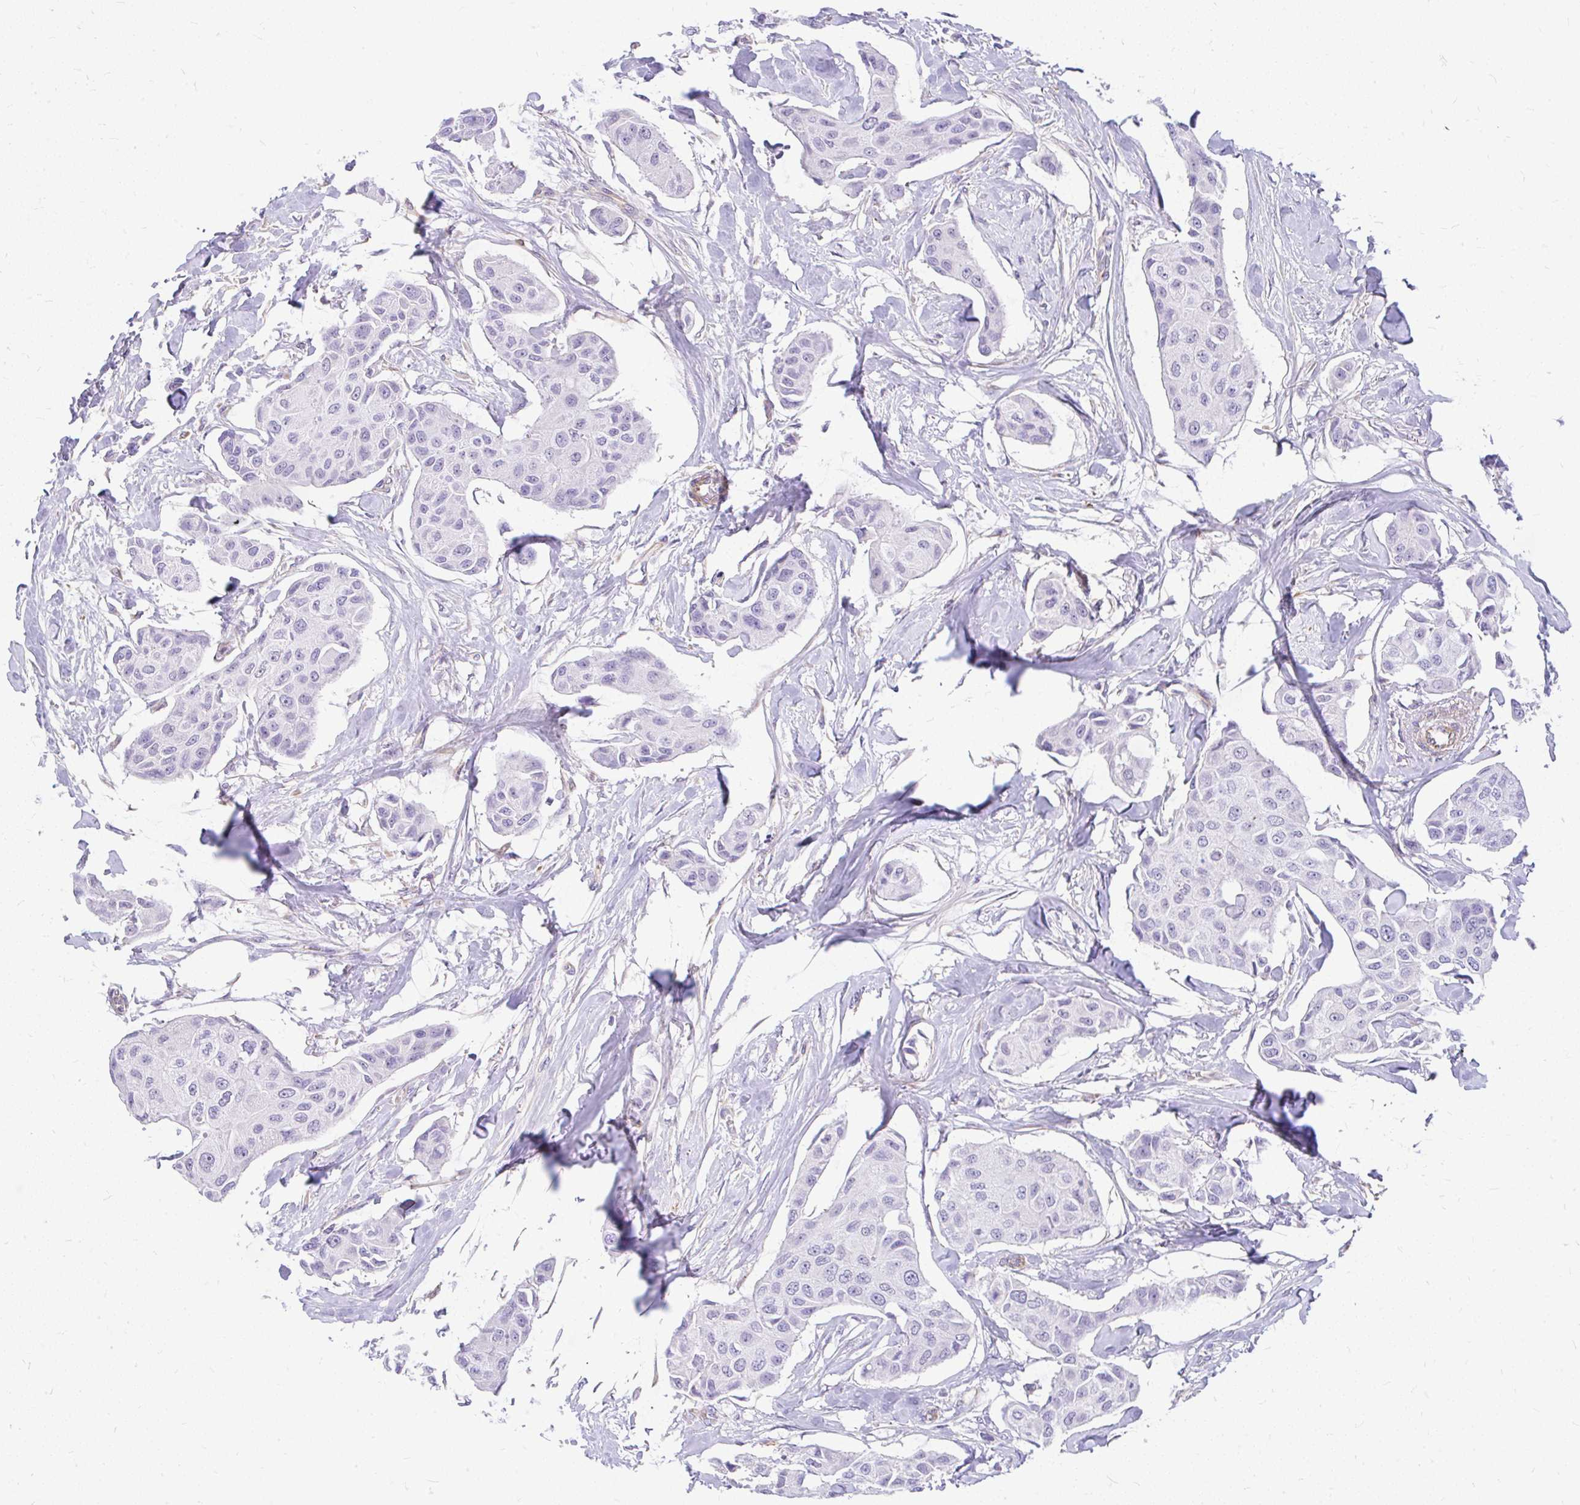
{"staining": {"intensity": "negative", "quantity": "none", "location": "none"}, "tissue": "breast cancer", "cell_type": "Tumor cells", "image_type": "cancer", "snomed": [{"axis": "morphology", "description": "Duct carcinoma"}, {"axis": "topography", "description": "Breast"}, {"axis": "topography", "description": "Lymph node"}], "caption": "Human breast cancer (infiltrating ductal carcinoma) stained for a protein using immunohistochemistry (IHC) reveals no staining in tumor cells.", "gene": "FAM83C", "patient": {"sex": "female", "age": 80}}